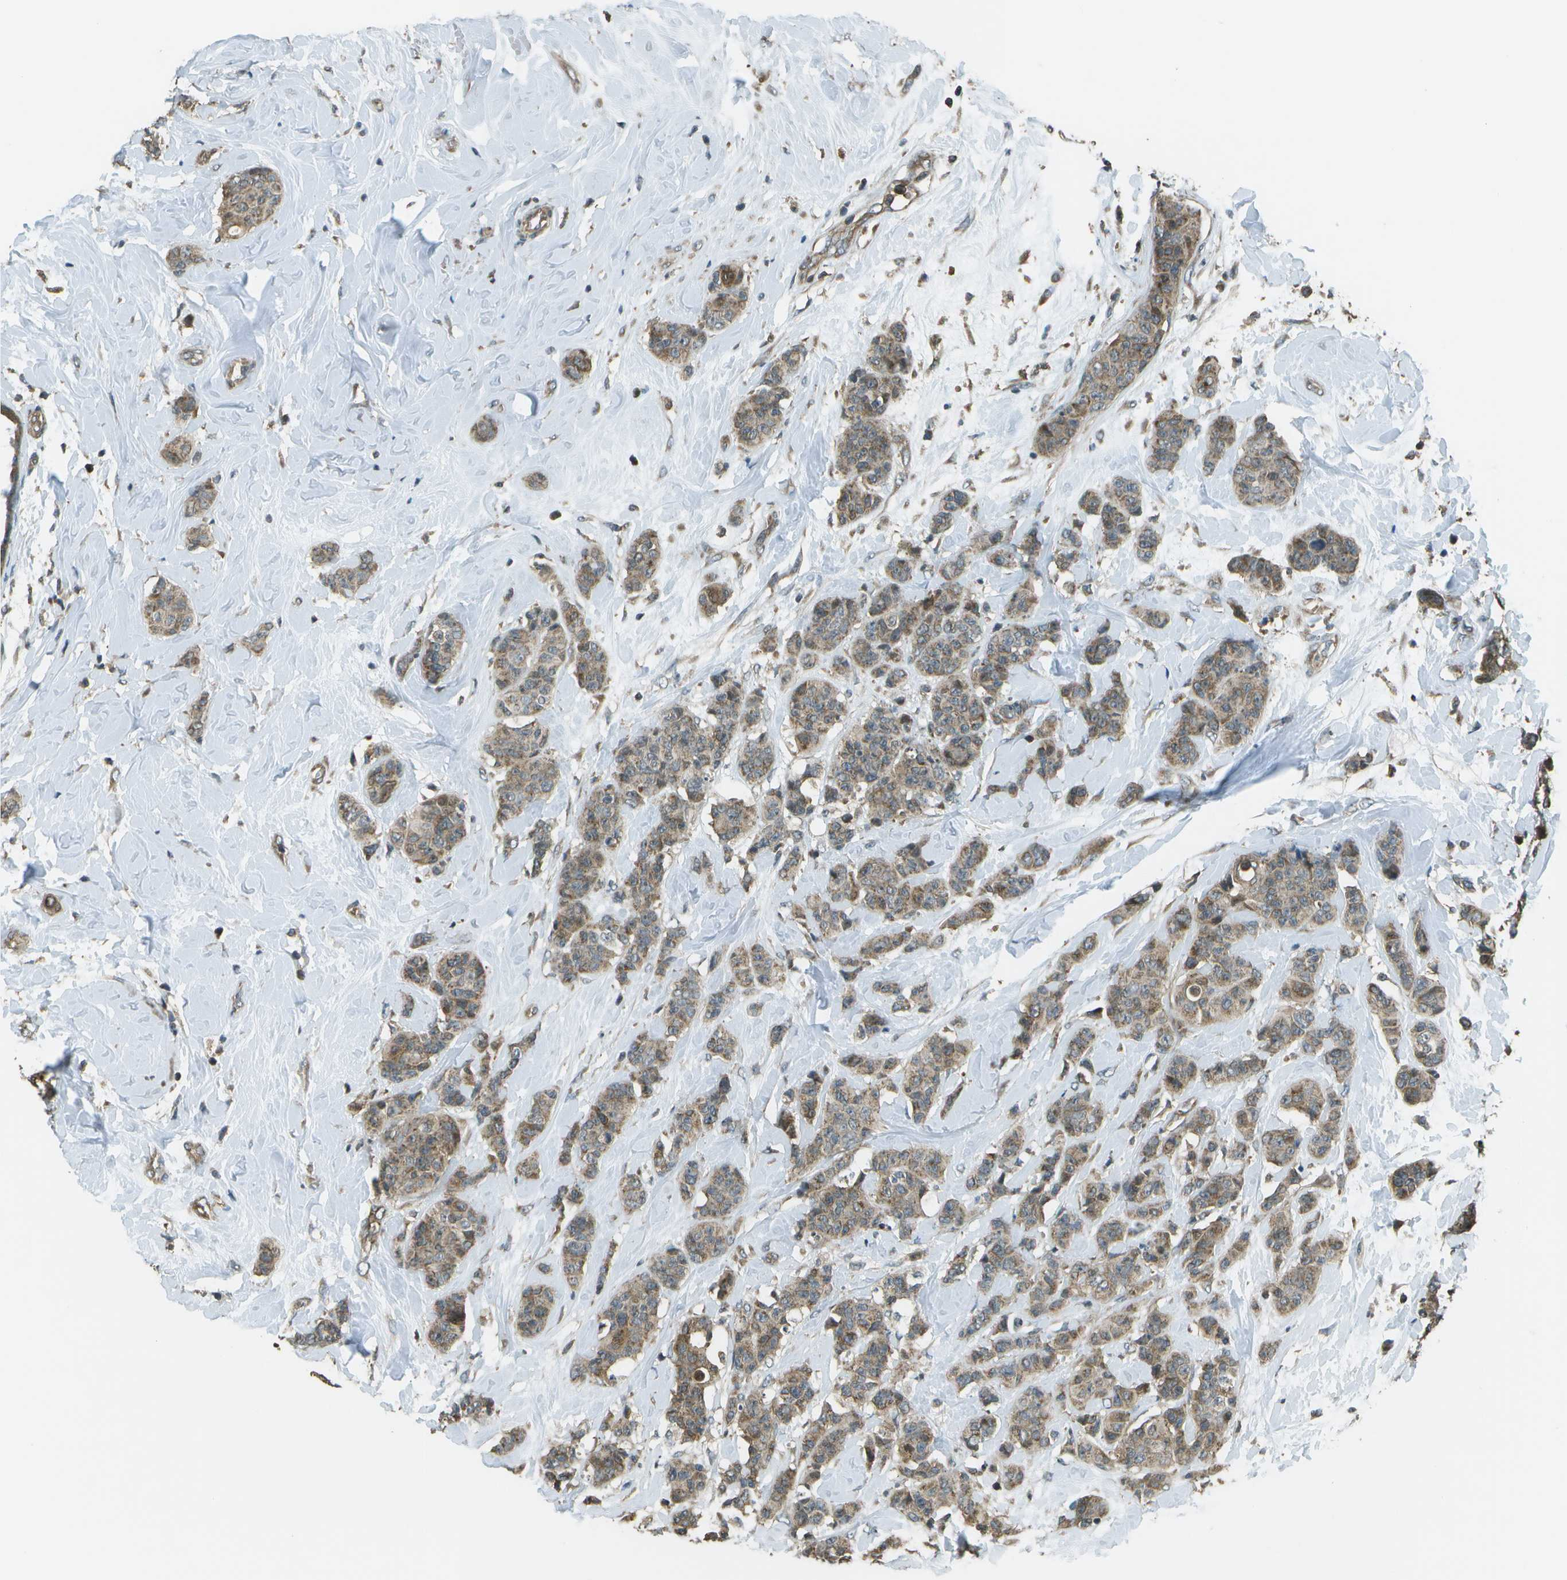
{"staining": {"intensity": "weak", "quantity": ">75%", "location": "cytoplasmic/membranous"}, "tissue": "breast cancer", "cell_type": "Tumor cells", "image_type": "cancer", "snomed": [{"axis": "morphology", "description": "Normal tissue, NOS"}, {"axis": "morphology", "description": "Duct carcinoma"}, {"axis": "topography", "description": "Breast"}], "caption": "Protein expression by immunohistochemistry reveals weak cytoplasmic/membranous expression in approximately >75% of tumor cells in invasive ductal carcinoma (breast). (Stains: DAB (3,3'-diaminobenzidine) in brown, nuclei in blue, Microscopy: brightfield microscopy at high magnification).", "gene": "PLPBP", "patient": {"sex": "female", "age": 40}}